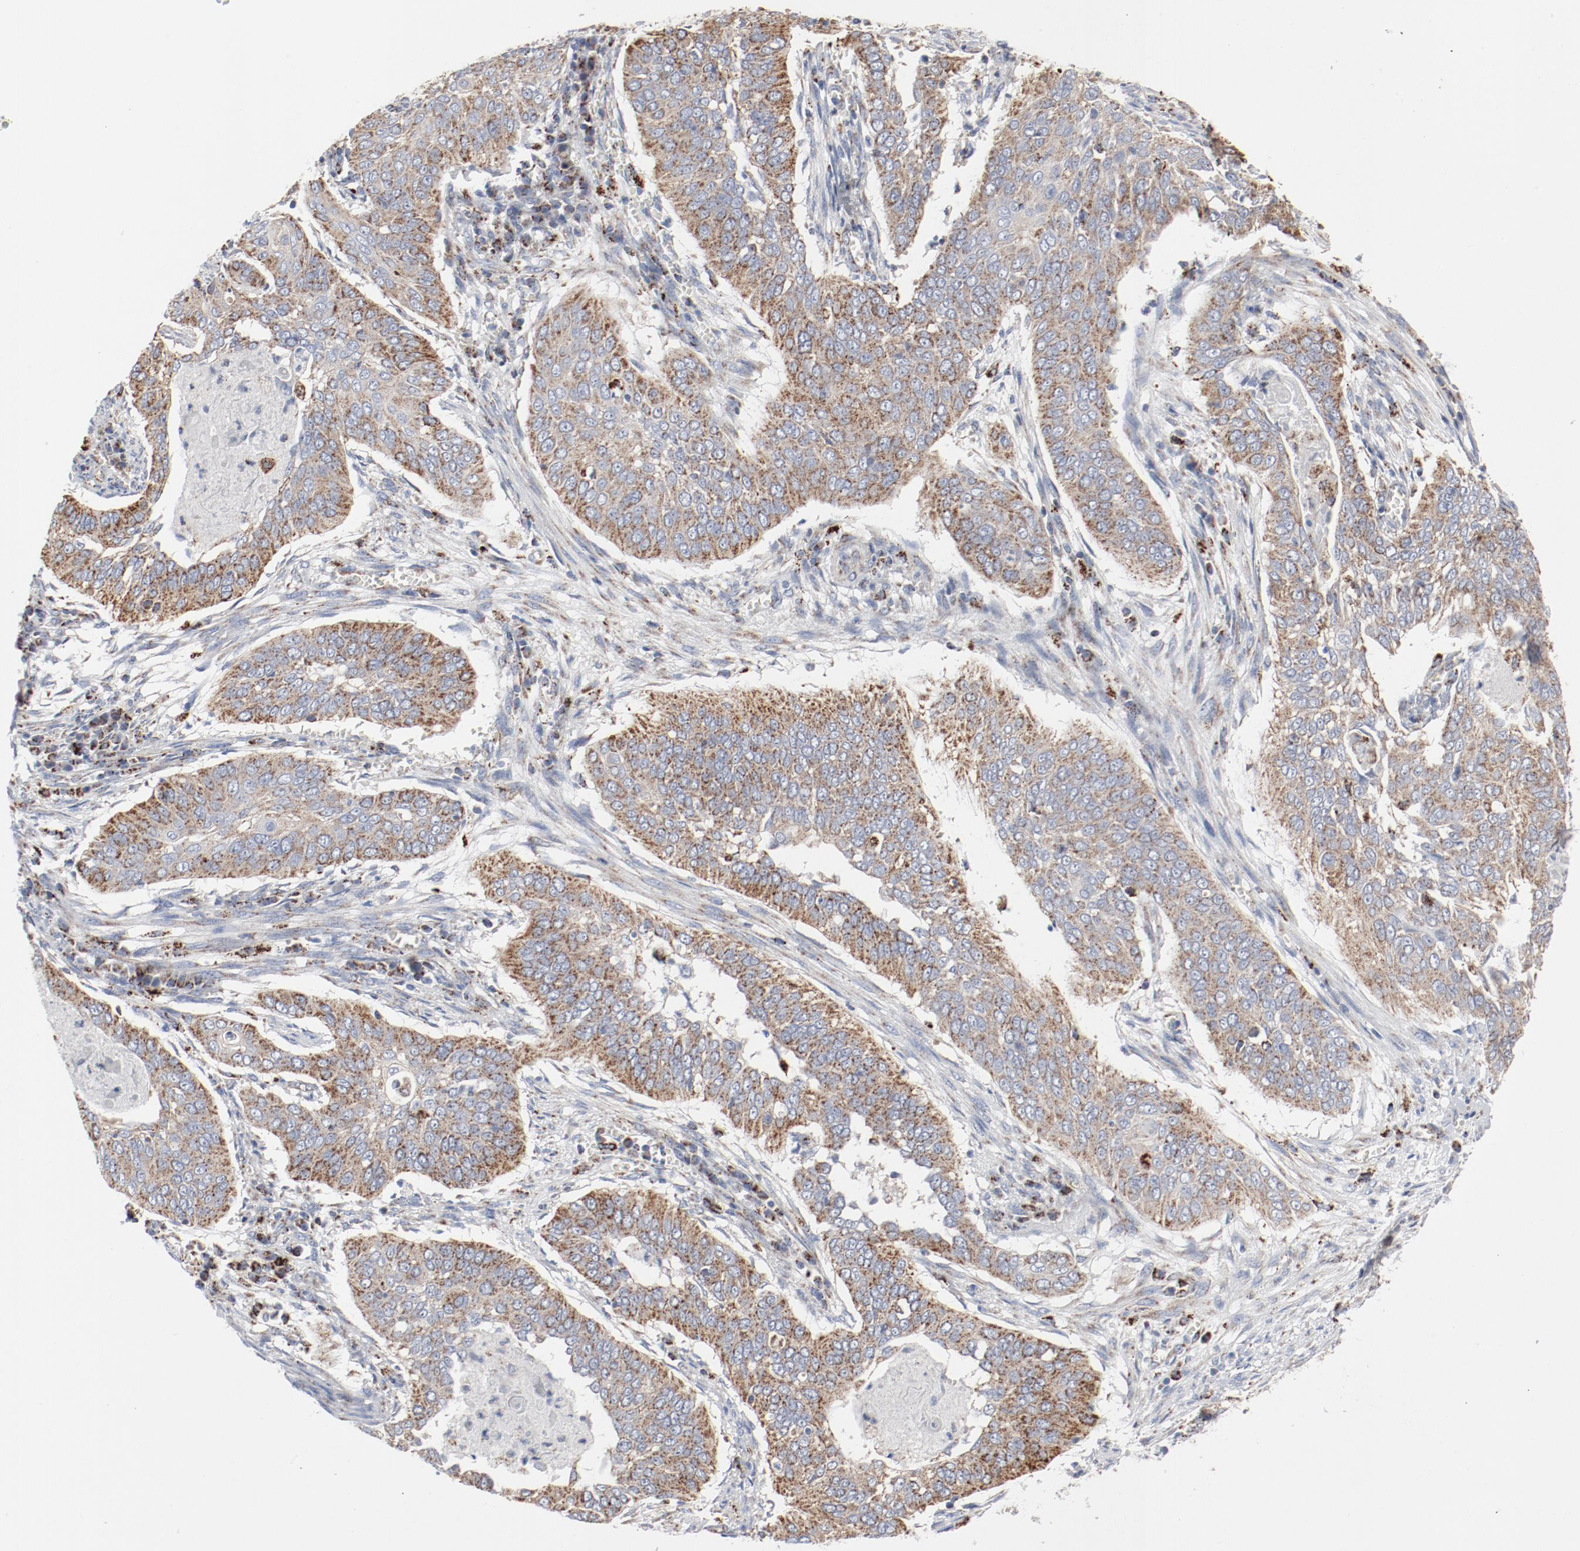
{"staining": {"intensity": "moderate", "quantity": ">75%", "location": "cytoplasmic/membranous"}, "tissue": "cervical cancer", "cell_type": "Tumor cells", "image_type": "cancer", "snomed": [{"axis": "morphology", "description": "Squamous cell carcinoma, NOS"}, {"axis": "topography", "description": "Cervix"}], "caption": "Immunohistochemical staining of cervical cancer displays medium levels of moderate cytoplasmic/membranous protein positivity in approximately >75% of tumor cells. (IHC, brightfield microscopy, high magnification).", "gene": "SETD3", "patient": {"sex": "female", "age": 39}}